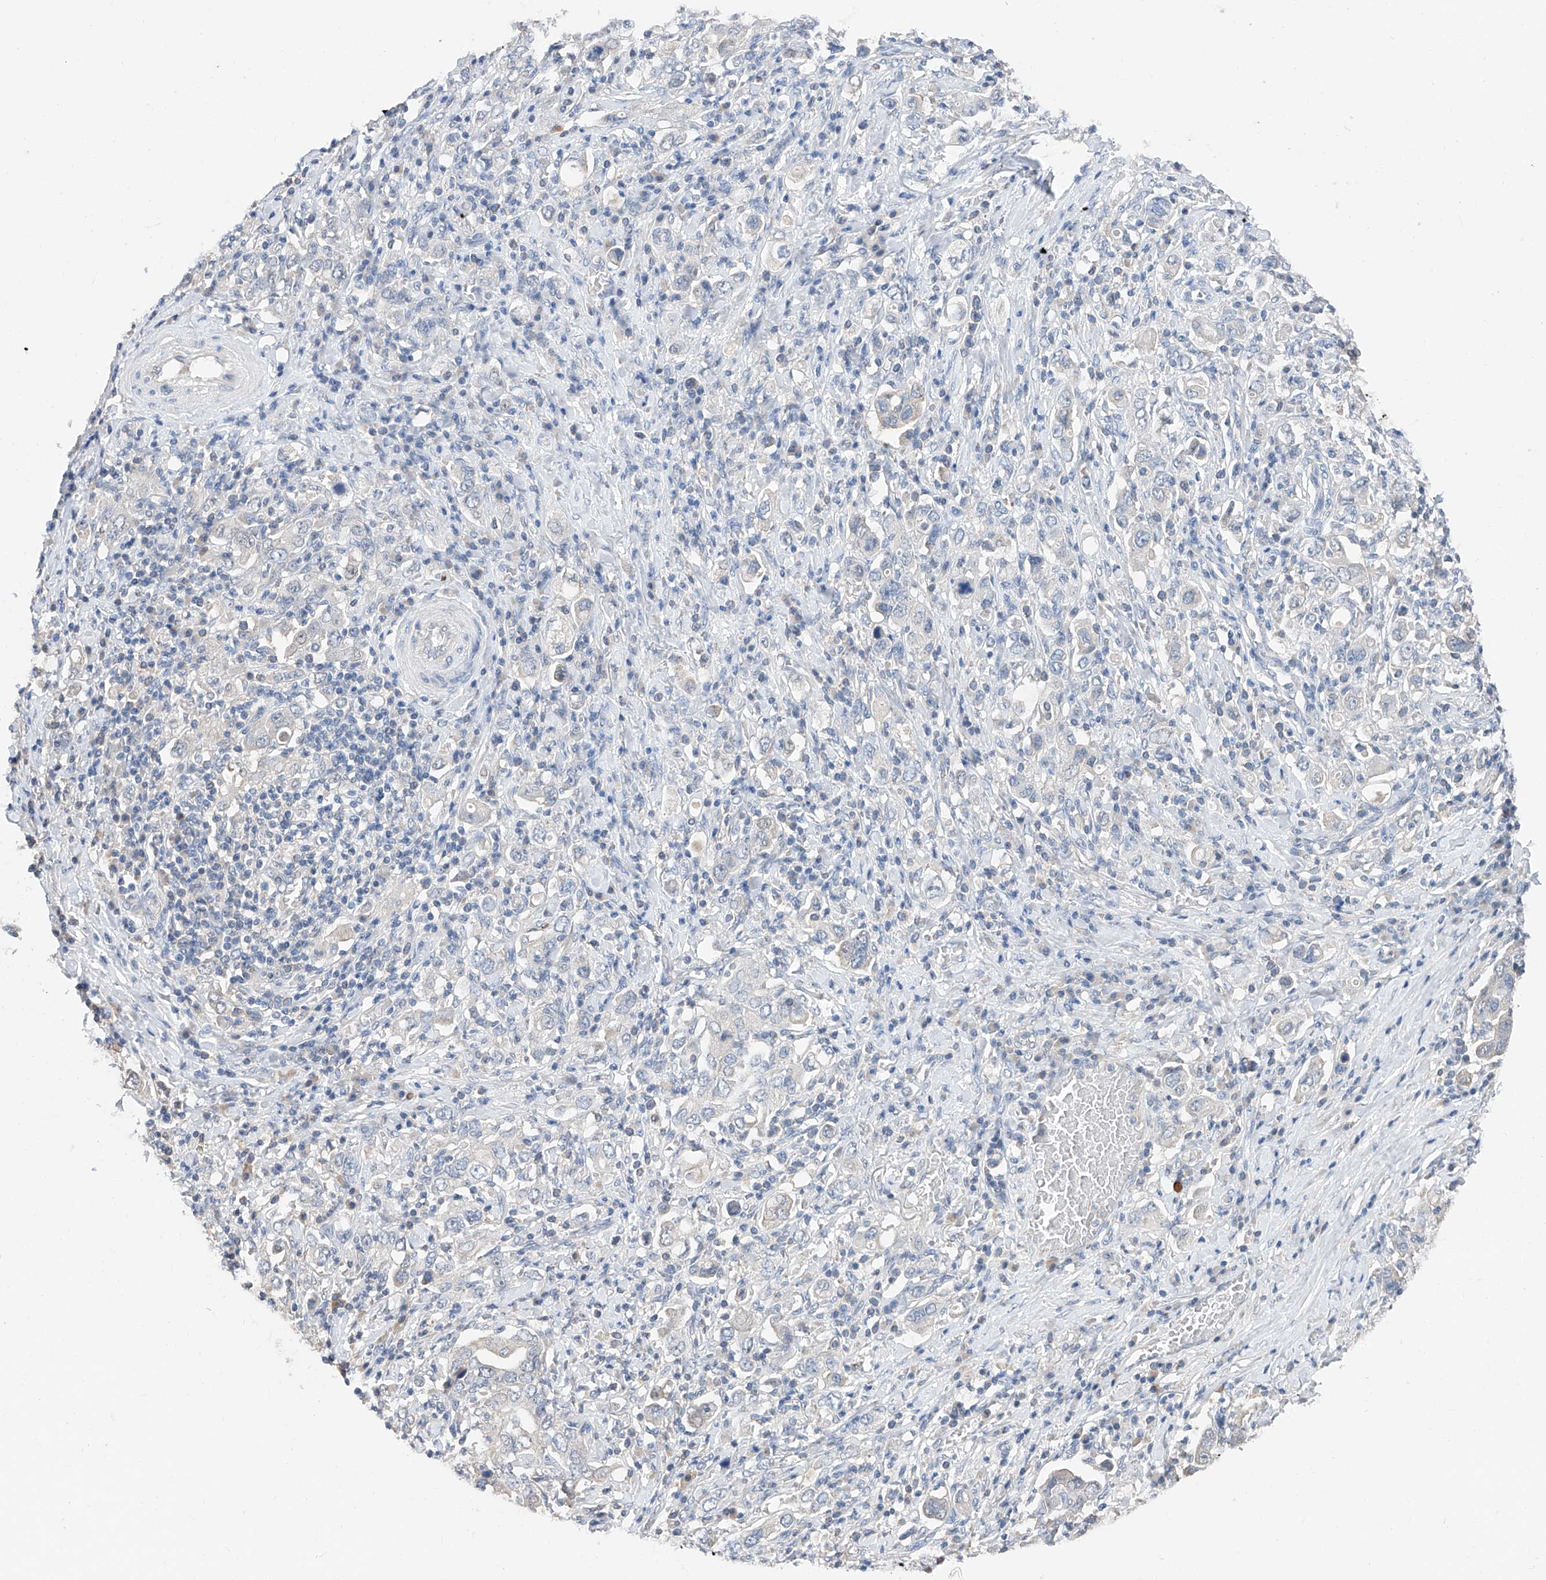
{"staining": {"intensity": "negative", "quantity": "none", "location": "none"}, "tissue": "stomach cancer", "cell_type": "Tumor cells", "image_type": "cancer", "snomed": [{"axis": "morphology", "description": "Adenocarcinoma, NOS"}, {"axis": "topography", "description": "Stomach, upper"}], "caption": "This is an immunohistochemistry (IHC) micrograph of stomach cancer (adenocarcinoma). There is no expression in tumor cells.", "gene": "FUCA2", "patient": {"sex": "male", "age": 62}}